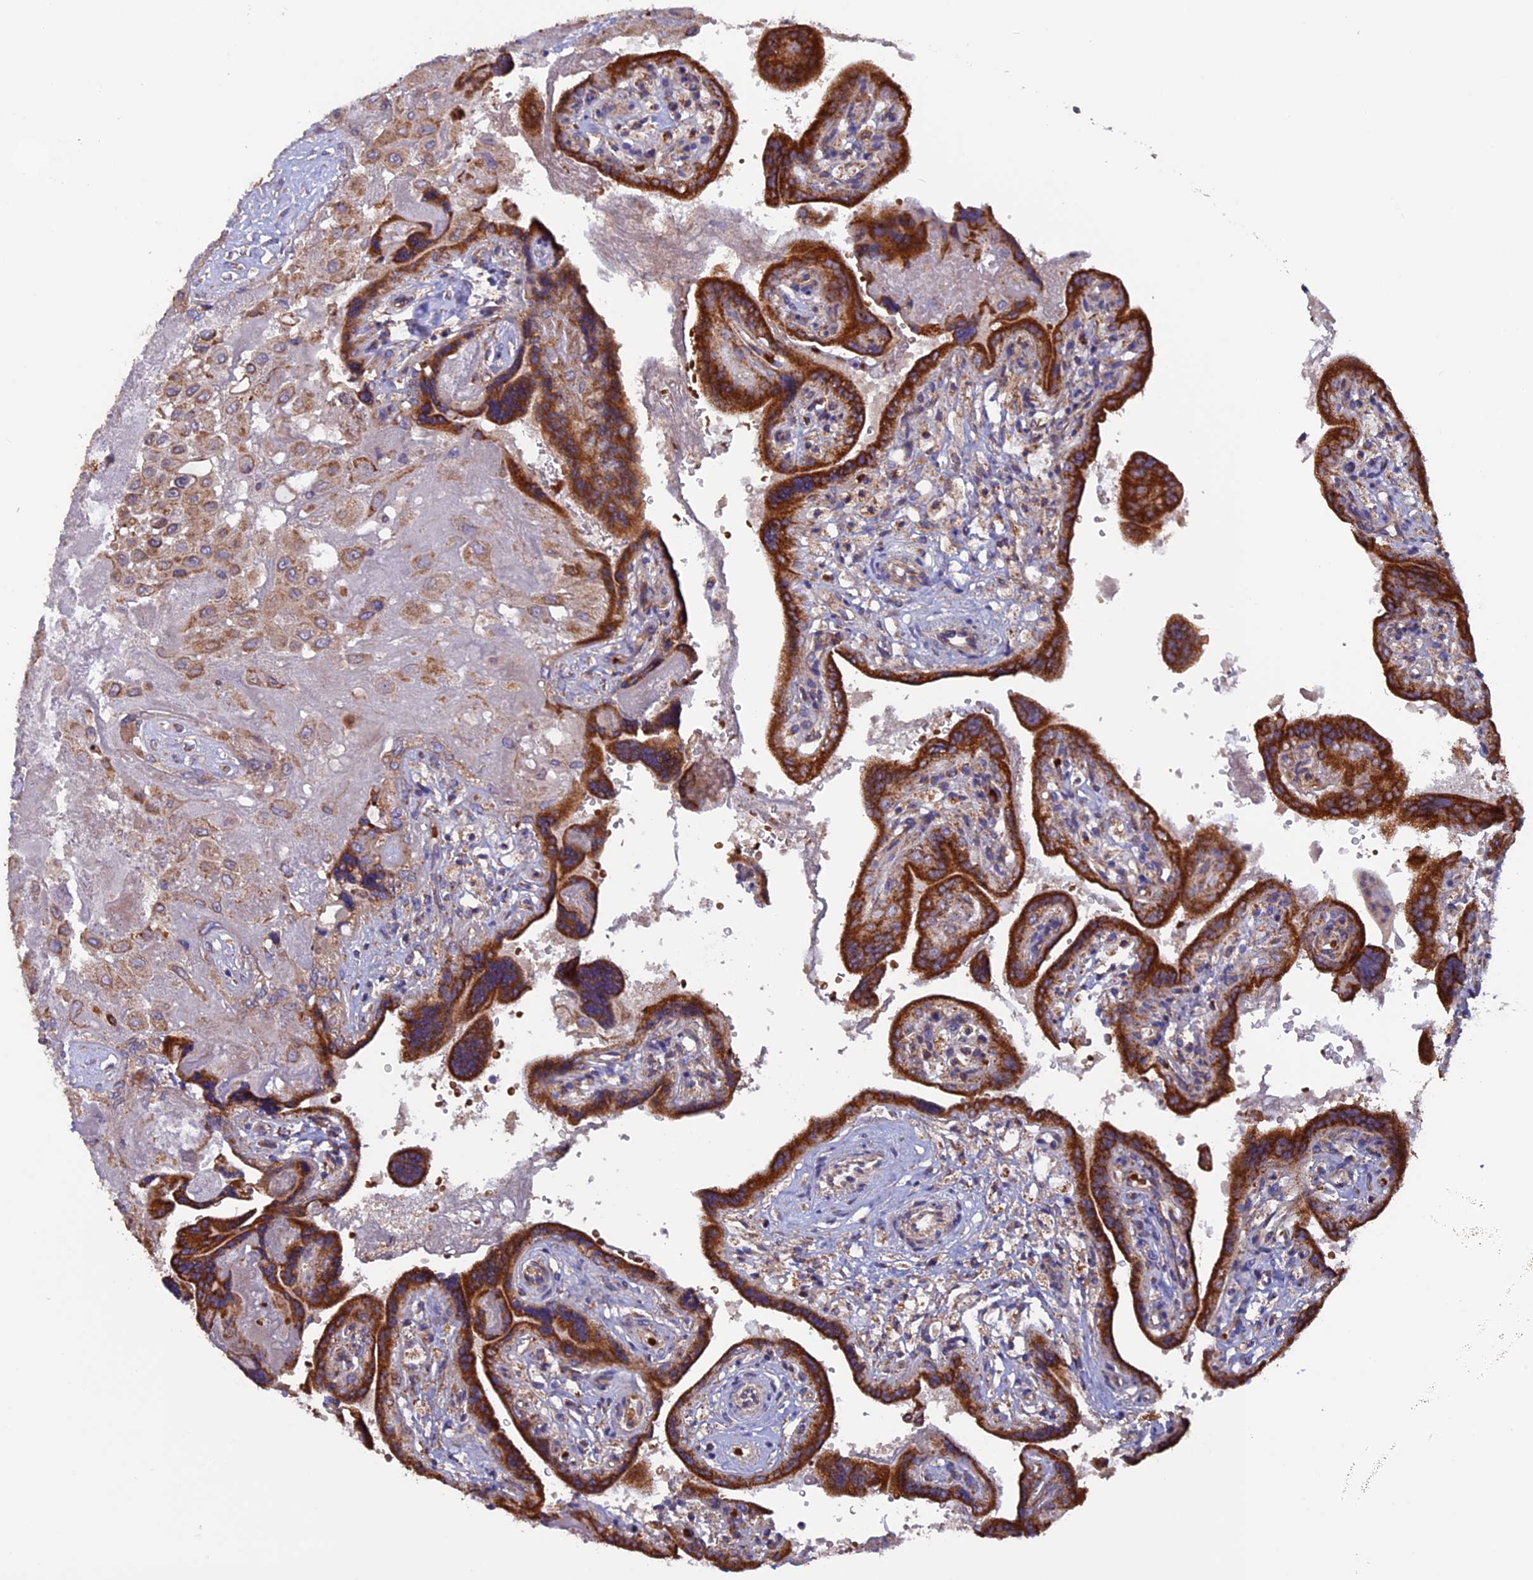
{"staining": {"intensity": "moderate", "quantity": "25%-75%", "location": "cytoplasmic/membranous"}, "tissue": "placenta", "cell_type": "Decidual cells", "image_type": "normal", "snomed": [{"axis": "morphology", "description": "Normal tissue, NOS"}, {"axis": "topography", "description": "Placenta"}], "caption": "The immunohistochemical stain shows moderate cytoplasmic/membranous expression in decidual cells of benign placenta. Immunohistochemistry stains the protein of interest in brown and the nuclei are stained blue.", "gene": "DUS3L", "patient": {"sex": "female", "age": 37}}